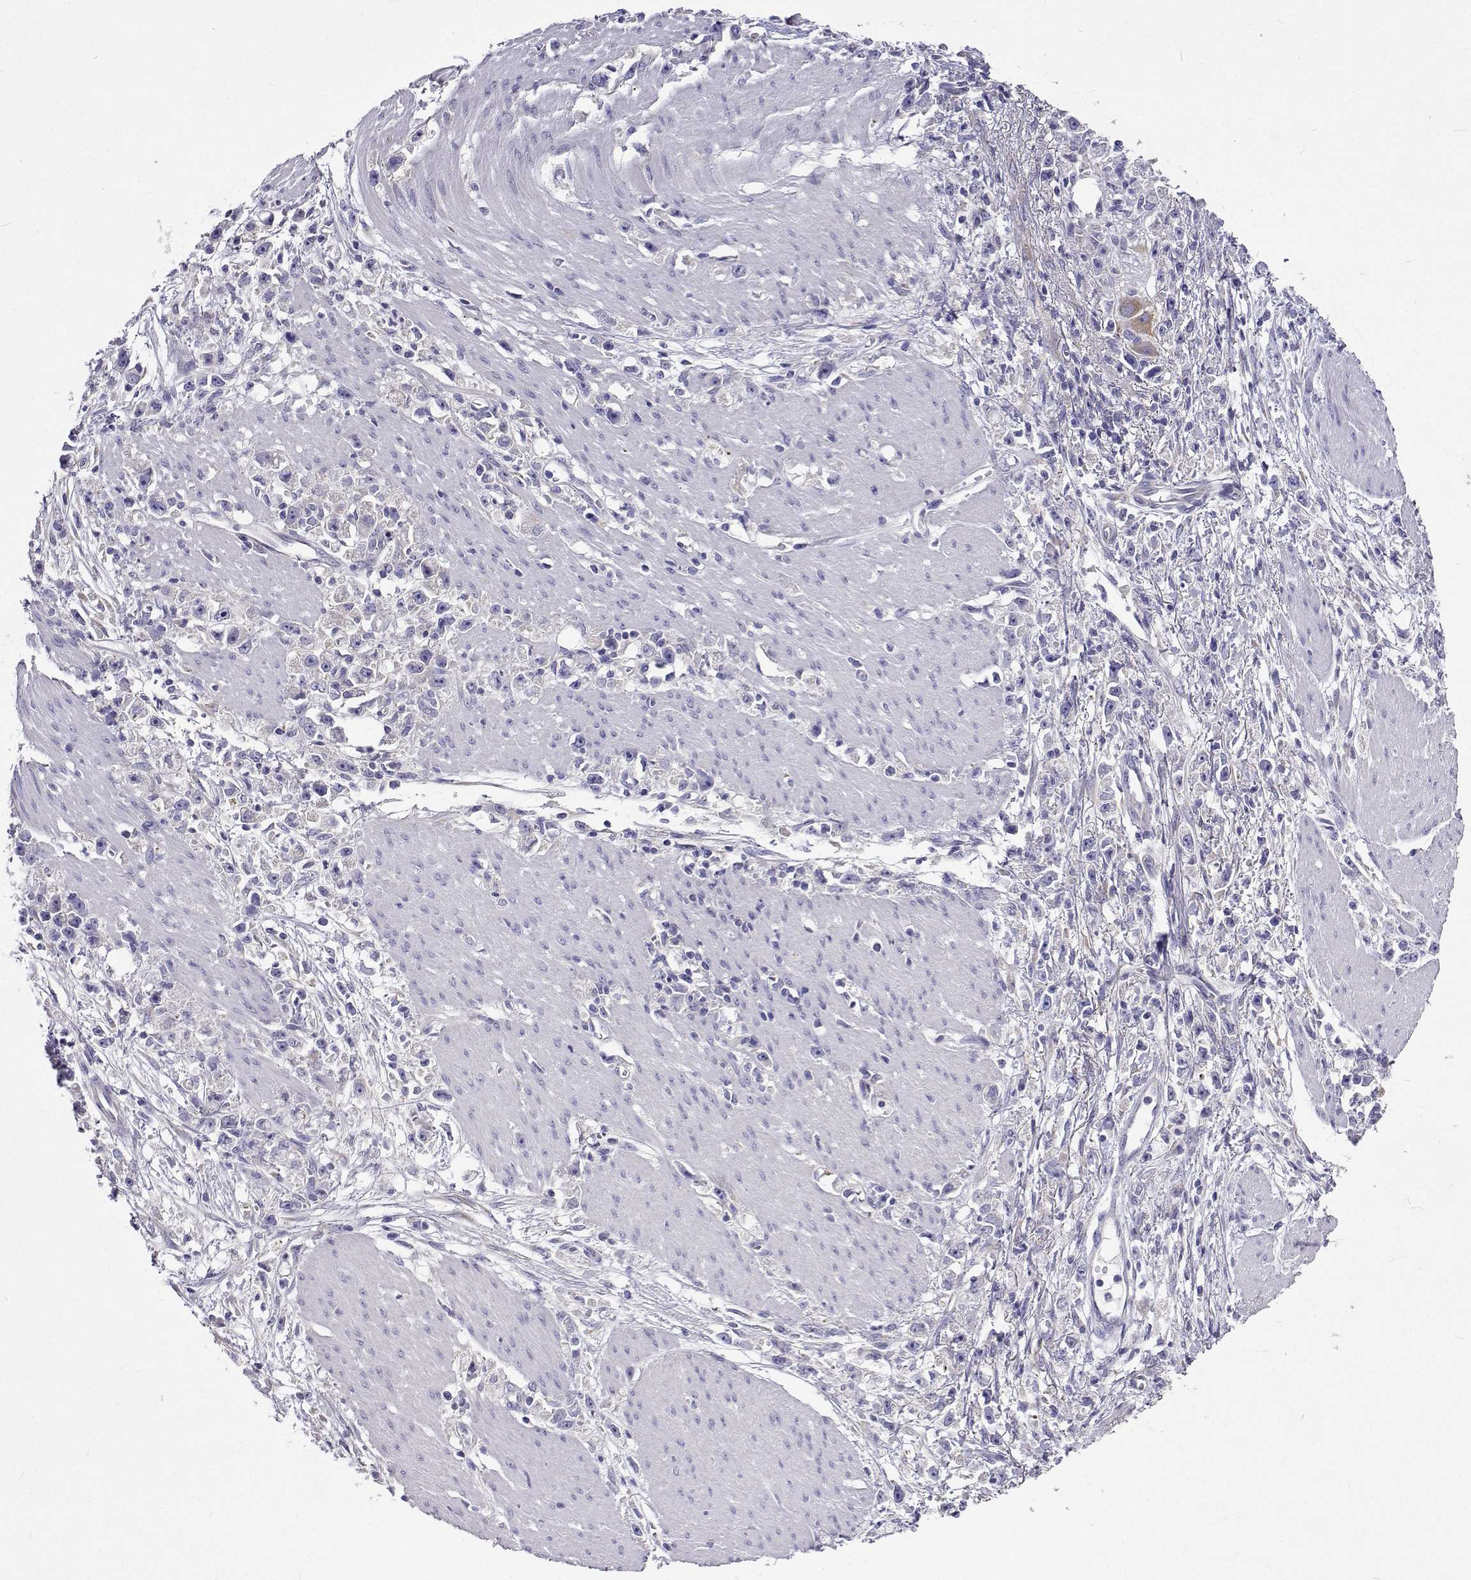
{"staining": {"intensity": "negative", "quantity": "none", "location": "none"}, "tissue": "stomach cancer", "cell_type": "Tumor cells", "image_type": "cancer", "snomed": [{"axis": "morphology", "description": "Adenocarcinoma, NOS"}, {"axis": "topography", "description": "Stomach"}], "caption": "Tumor cells show no significant positivity in stomach cancer (adenocarcinoma). The staining was performed using DAB (3,3'-diaminobenzidine) to visualize the protein expression in brown, while the nuclei were stained in blue with hematoxylin (Magnification: 20x).", "gene": "LHFPL7", "patient": {"sex": "female", "age": 59}}